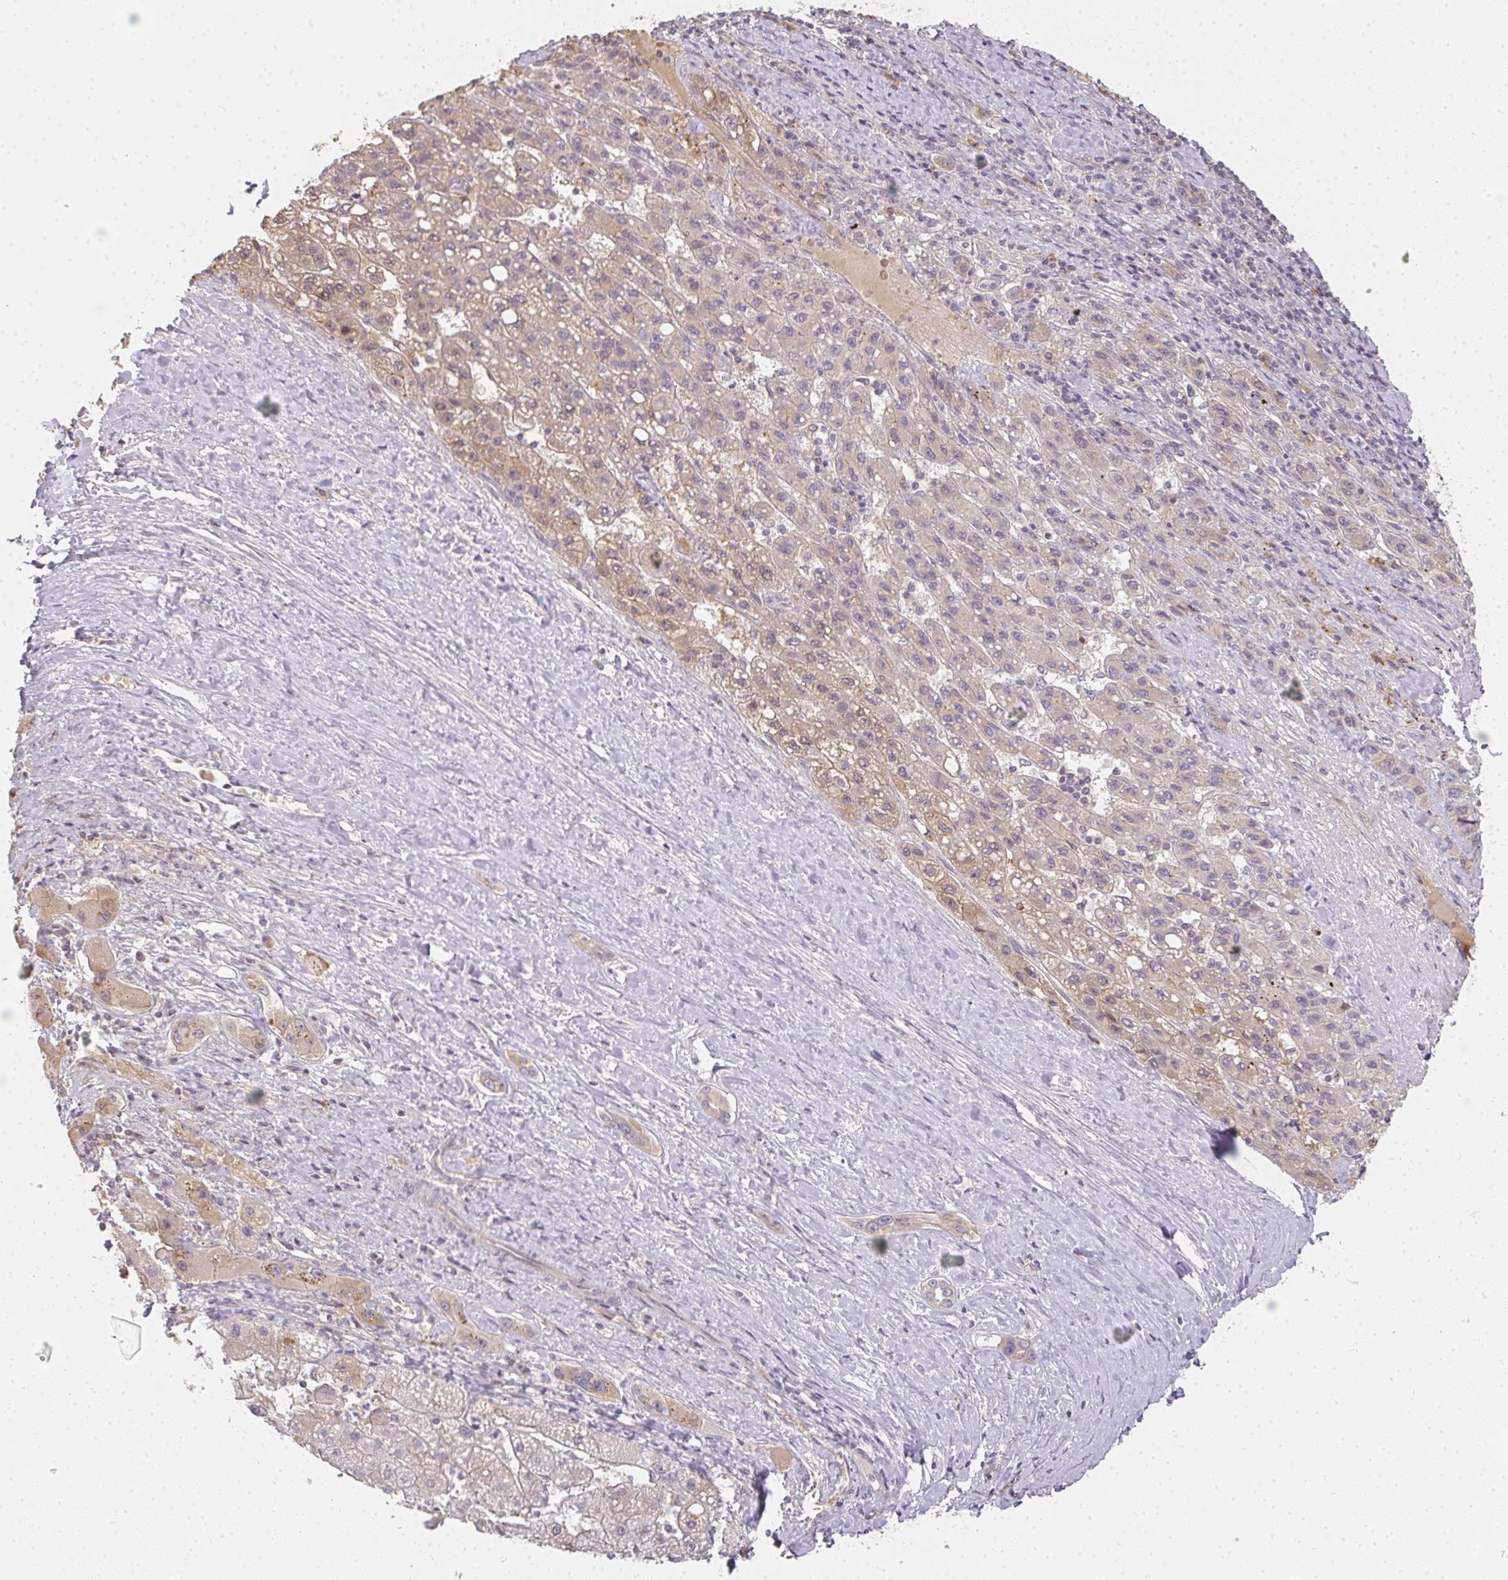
{"staining": {"intensity": "weak", "quantity": "<25%", "location": "cytoplasmic/membranous"}, "tissue": "liver cancer", "cell_type": "Tumor cells", "image_type": "cancer", "snomed": [{"axis": "morphology", "description": "Carcinoma, Hepatocellular, NOS"}, {"axis": "topography", "description": "Liver"}], "caption": "An IHC histopathology image of liver hepatocellular carcinoma is shown. There is no staining in tumor cells of liver hepatocellular carcinoma. (Stains: DAB immunohistochemistry with hematoxylin counter stain, Microscopy: brightfield microscopy at high magnification).", "gene": "SLC35B3", "patient": {"sex": "female", "age": 82}}